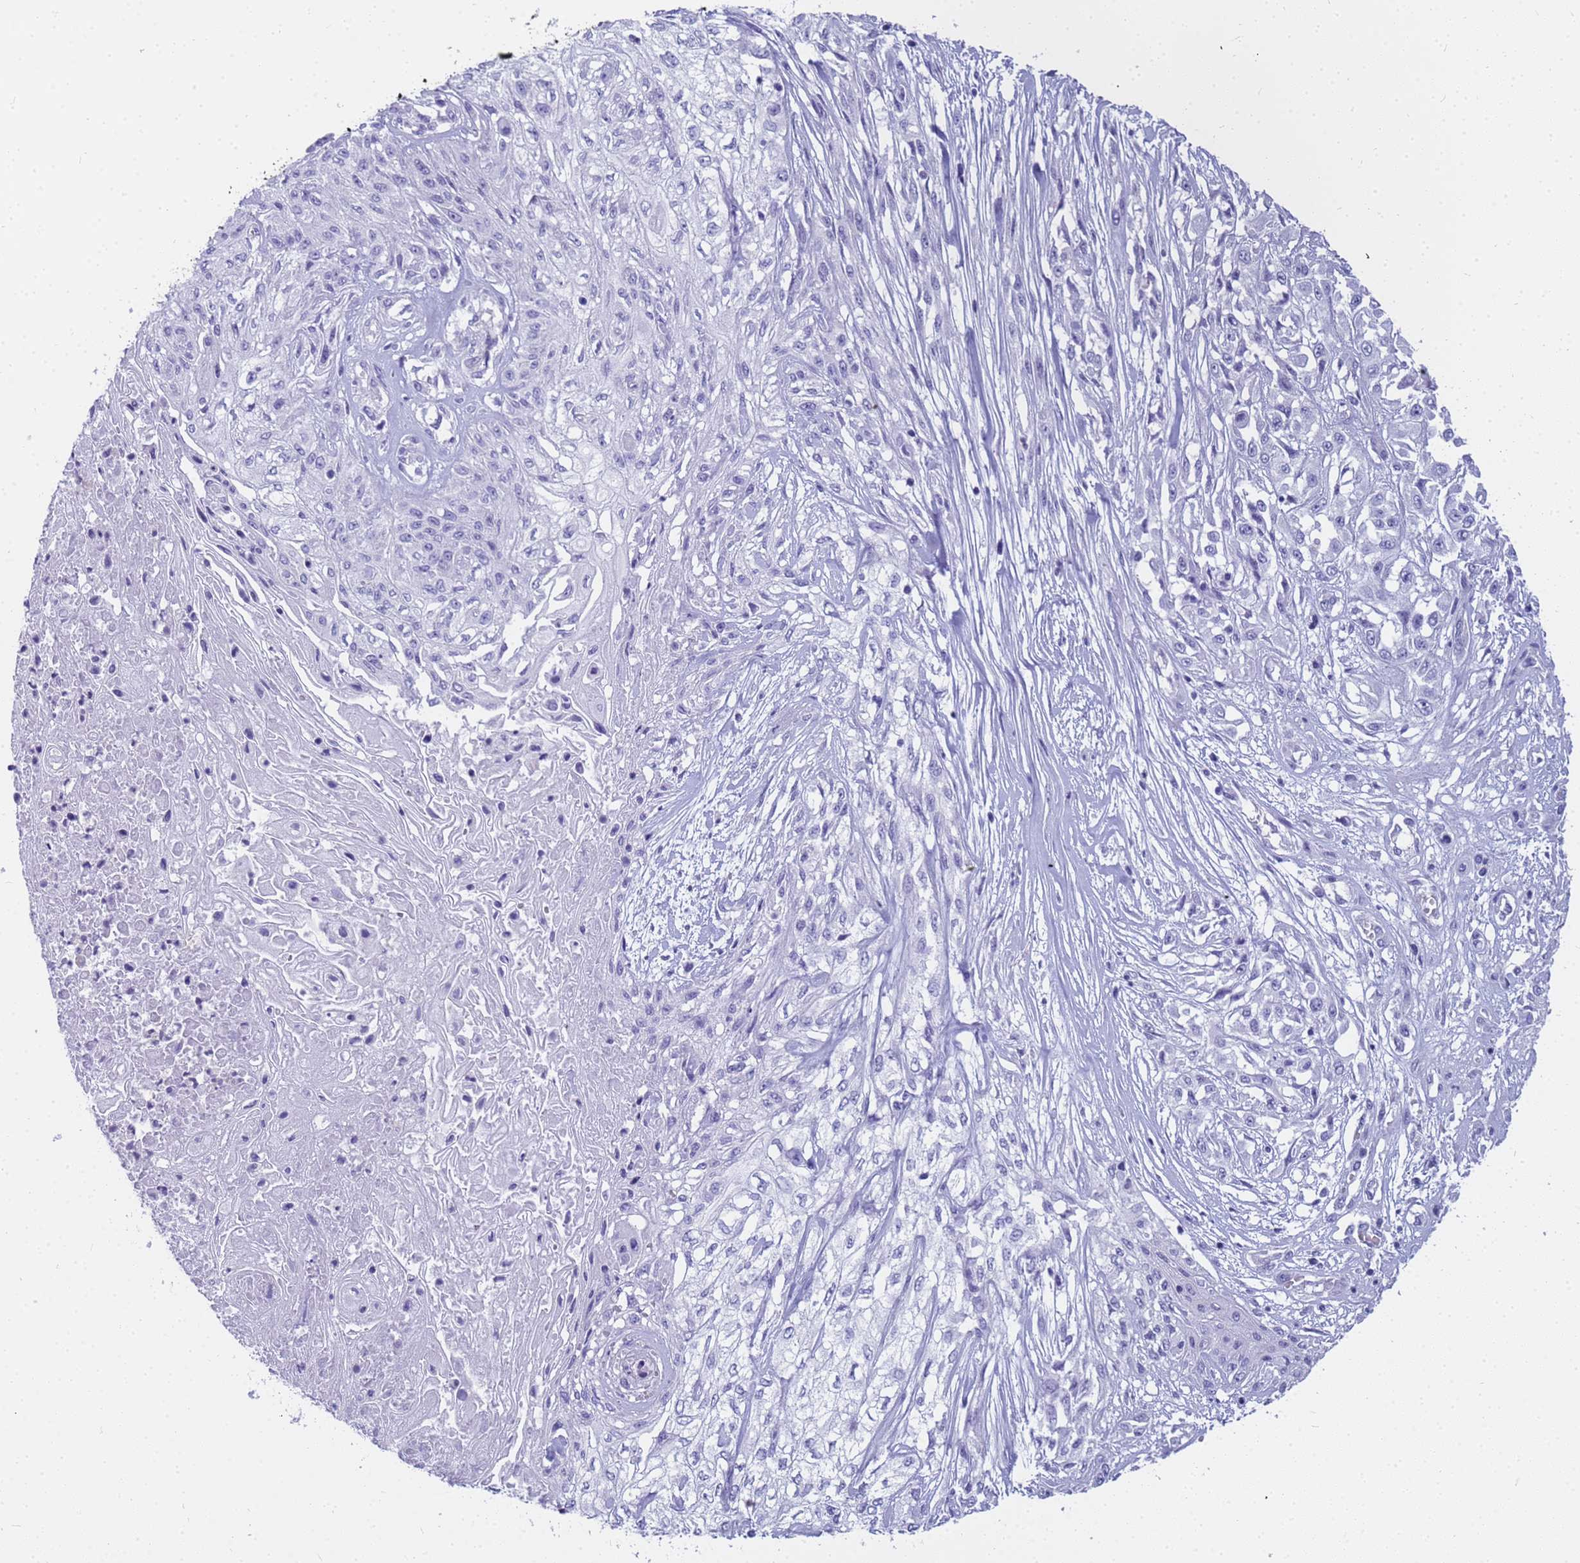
{"staining": {"intensity": "negative", "quantity": "none", "location": "none"}, "tissue": "skin cancer", "cell_type": "Tumor cells", "image_type": "cancer", "snomed": [{"axis": "morphology", "description": "Squamous cell carcinoma, NOS"}, {"axis": "morphology", "description": "Squamous cell carcinoma, metastatic, NOS"}, {"axis": "topography", "description": "Skin"}, {"axis": "topography", "description": "Lymph node"}], "caption": "Histopathology image shows no protein expression in tumor cells of skin metastatic squamous cell carcinoma tissue.", "gene": "RNASE2", "patient": {"sex": "male", "age": 75}}